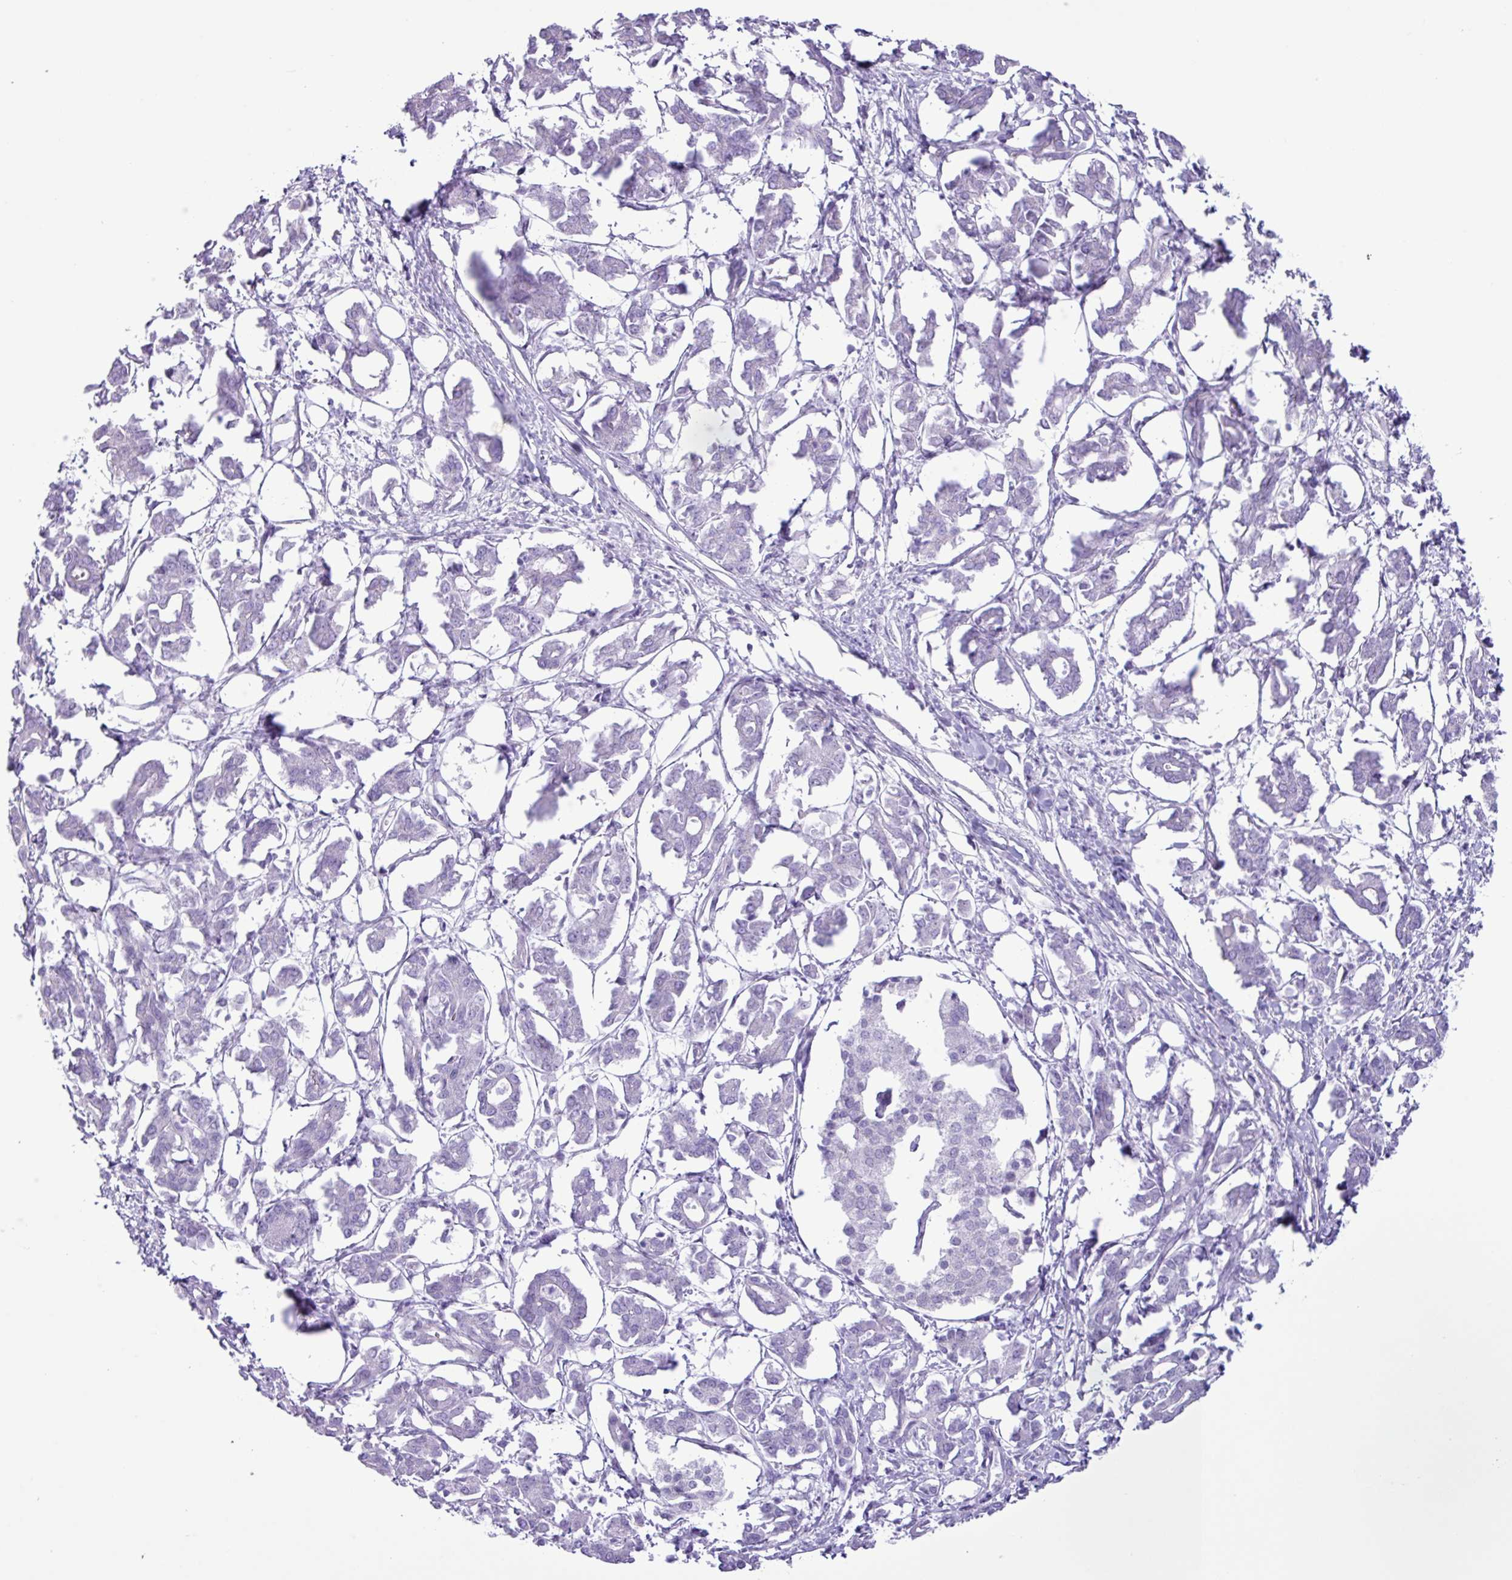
{"staining": {"intensity": "negative", "quantity": "none", "location": "none"}, "tissue": "pancreatic cancer", "cell_type": "Tumor cells", "image_type": "cancer", "snomed": [{"axis": "morphology", "description": "Adenocarcinoma, NOS"}, {"axis": "topography", "description": "Pancreas"}], "caption": "This is an IHC micrograph of human pancreatic cancer. There is no staining in tumor cells.", "gene": "AGO3", "patient": {"sex": "male", "age": 61}}